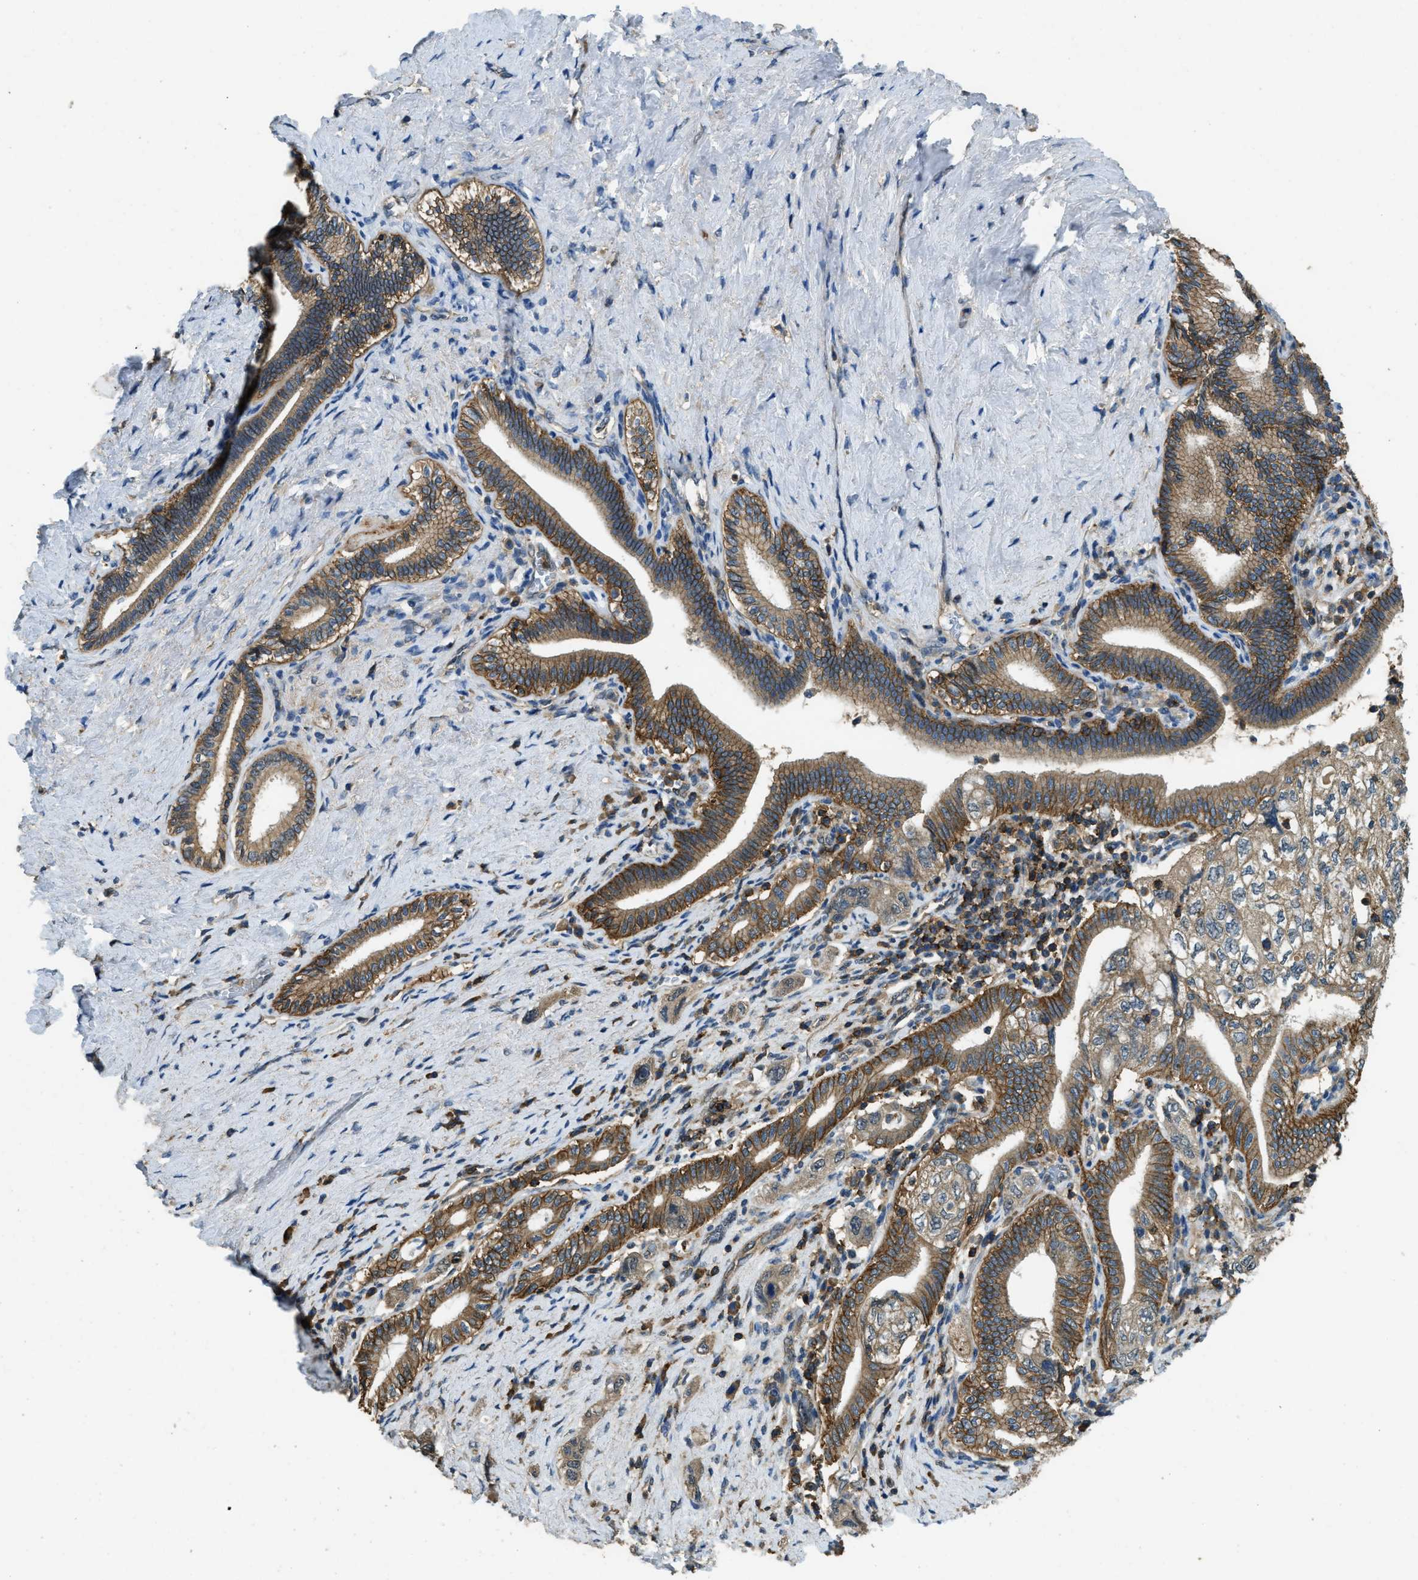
{"staining": {"intensity": "moderate", "quantity": ">75%", "location": "cytoplasmic/membranous"}, "tissue": "pancreatic cancer", "cell_type": "Tumor cells", "image_type": "cancer", "snomed": [{"axis": "morphology", "description": "Adenocarcinoma, NOS"}, {"axis": "topography", "description": "Pancreas"}], "caption": "About >75% of tumor cells in human pancreatic cancer (adenocarcinoma) exhibit moderate cytoplasmic/membranous protein staining as visualized by brown immunohistochemical staining.", "gene": "ATP8B1", "patient": {"sex": "female", "age": 73}}